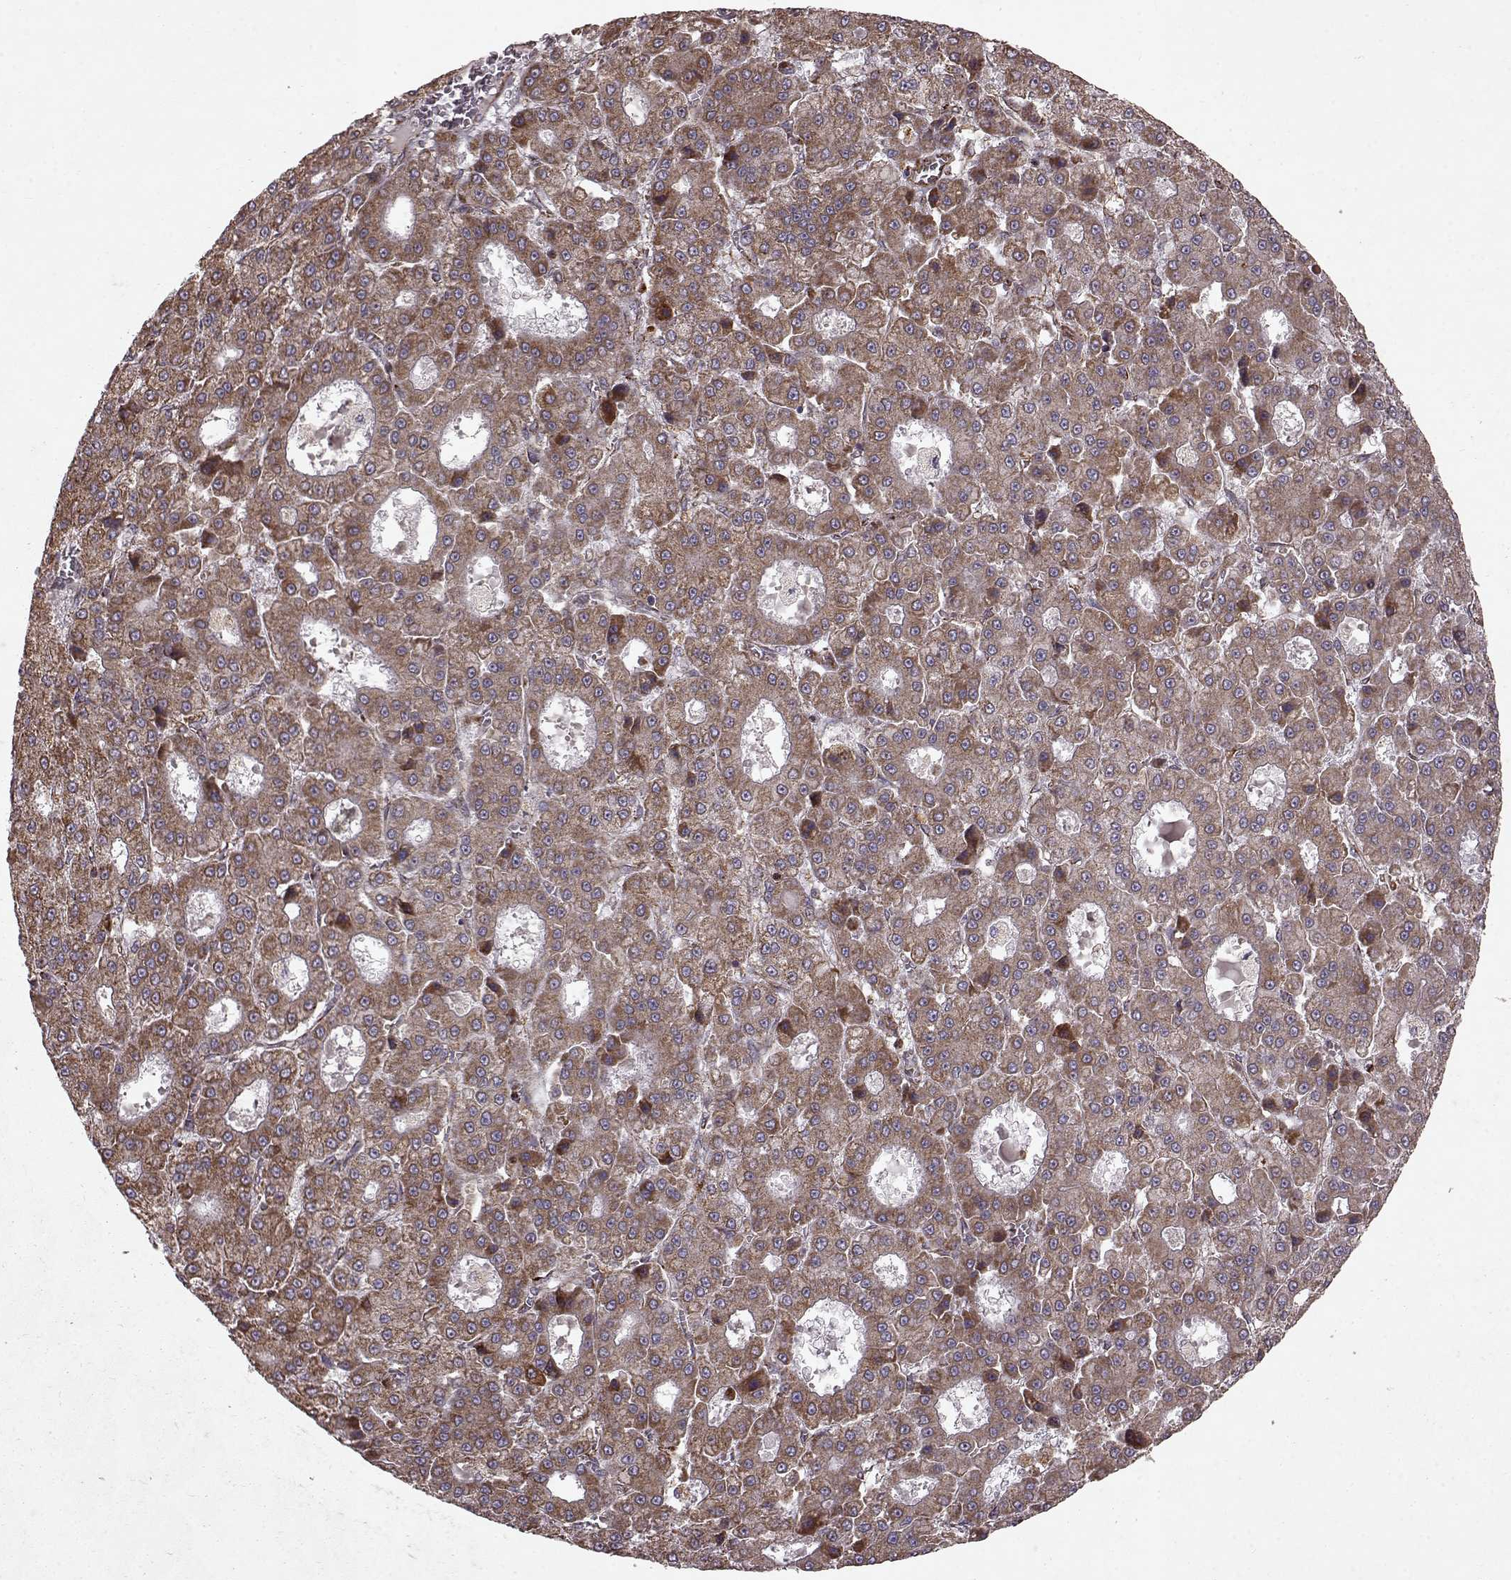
{"staining": {"intensity": "moderate", "quantity": ">75%", "location": "cytoplasmic/membranous"}, "tissue": "liver cancer", "cell_type": "Tumor cells", "image_type": "cancer", "snomed": [{"axis": "morphology", "description": "Carcinoma, Hepatocellular, NOS"}, {"axis": "topography", "description": "Liver"}], "caption": "Tumor cells demonstrate medium levels of moderate cytoplasmic/membranous positivity in approximately >75% of cells in liver cancer.", "gene": "FXN", "patient": {"sex": "male", "age": 70}}